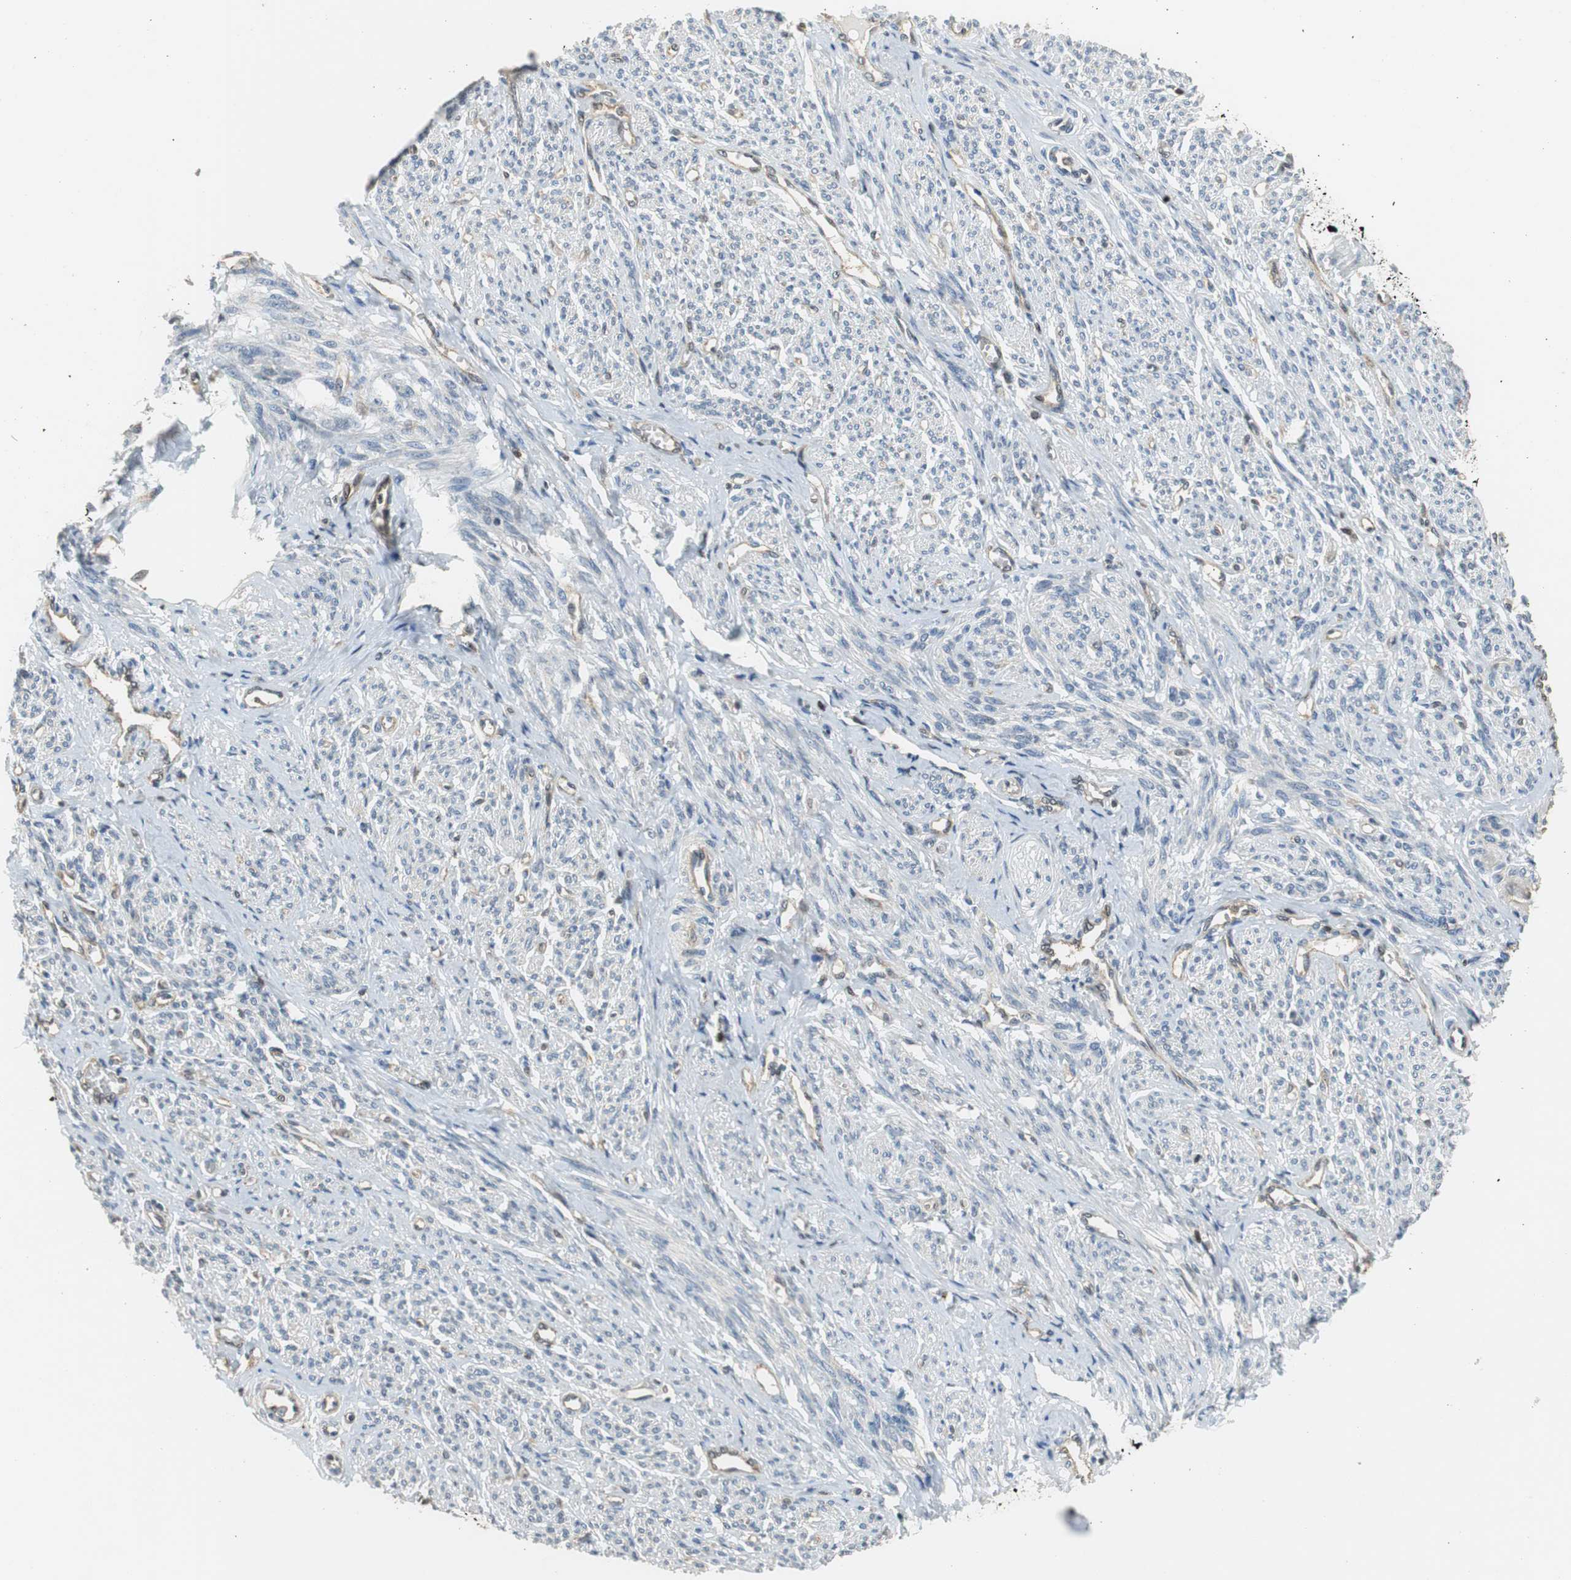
{"staining": {"intensity": "negative", "quantity": "none", "location": "none"}, "tissue": "smooth muscle", "cell_type": "Smooth muscle cells", "image_type": "normal", "snomed": [{"axis": "morphology", "description": "Normal tissue, NOS"}, {"axis": "topography", "description": "Smooth muscle"}], "caption": "Smooth muscle cells show no significant expression in unremarkable smooth muscle.", "gene": "GSDMD", "patient": {"sex": "female", "age": 65}}